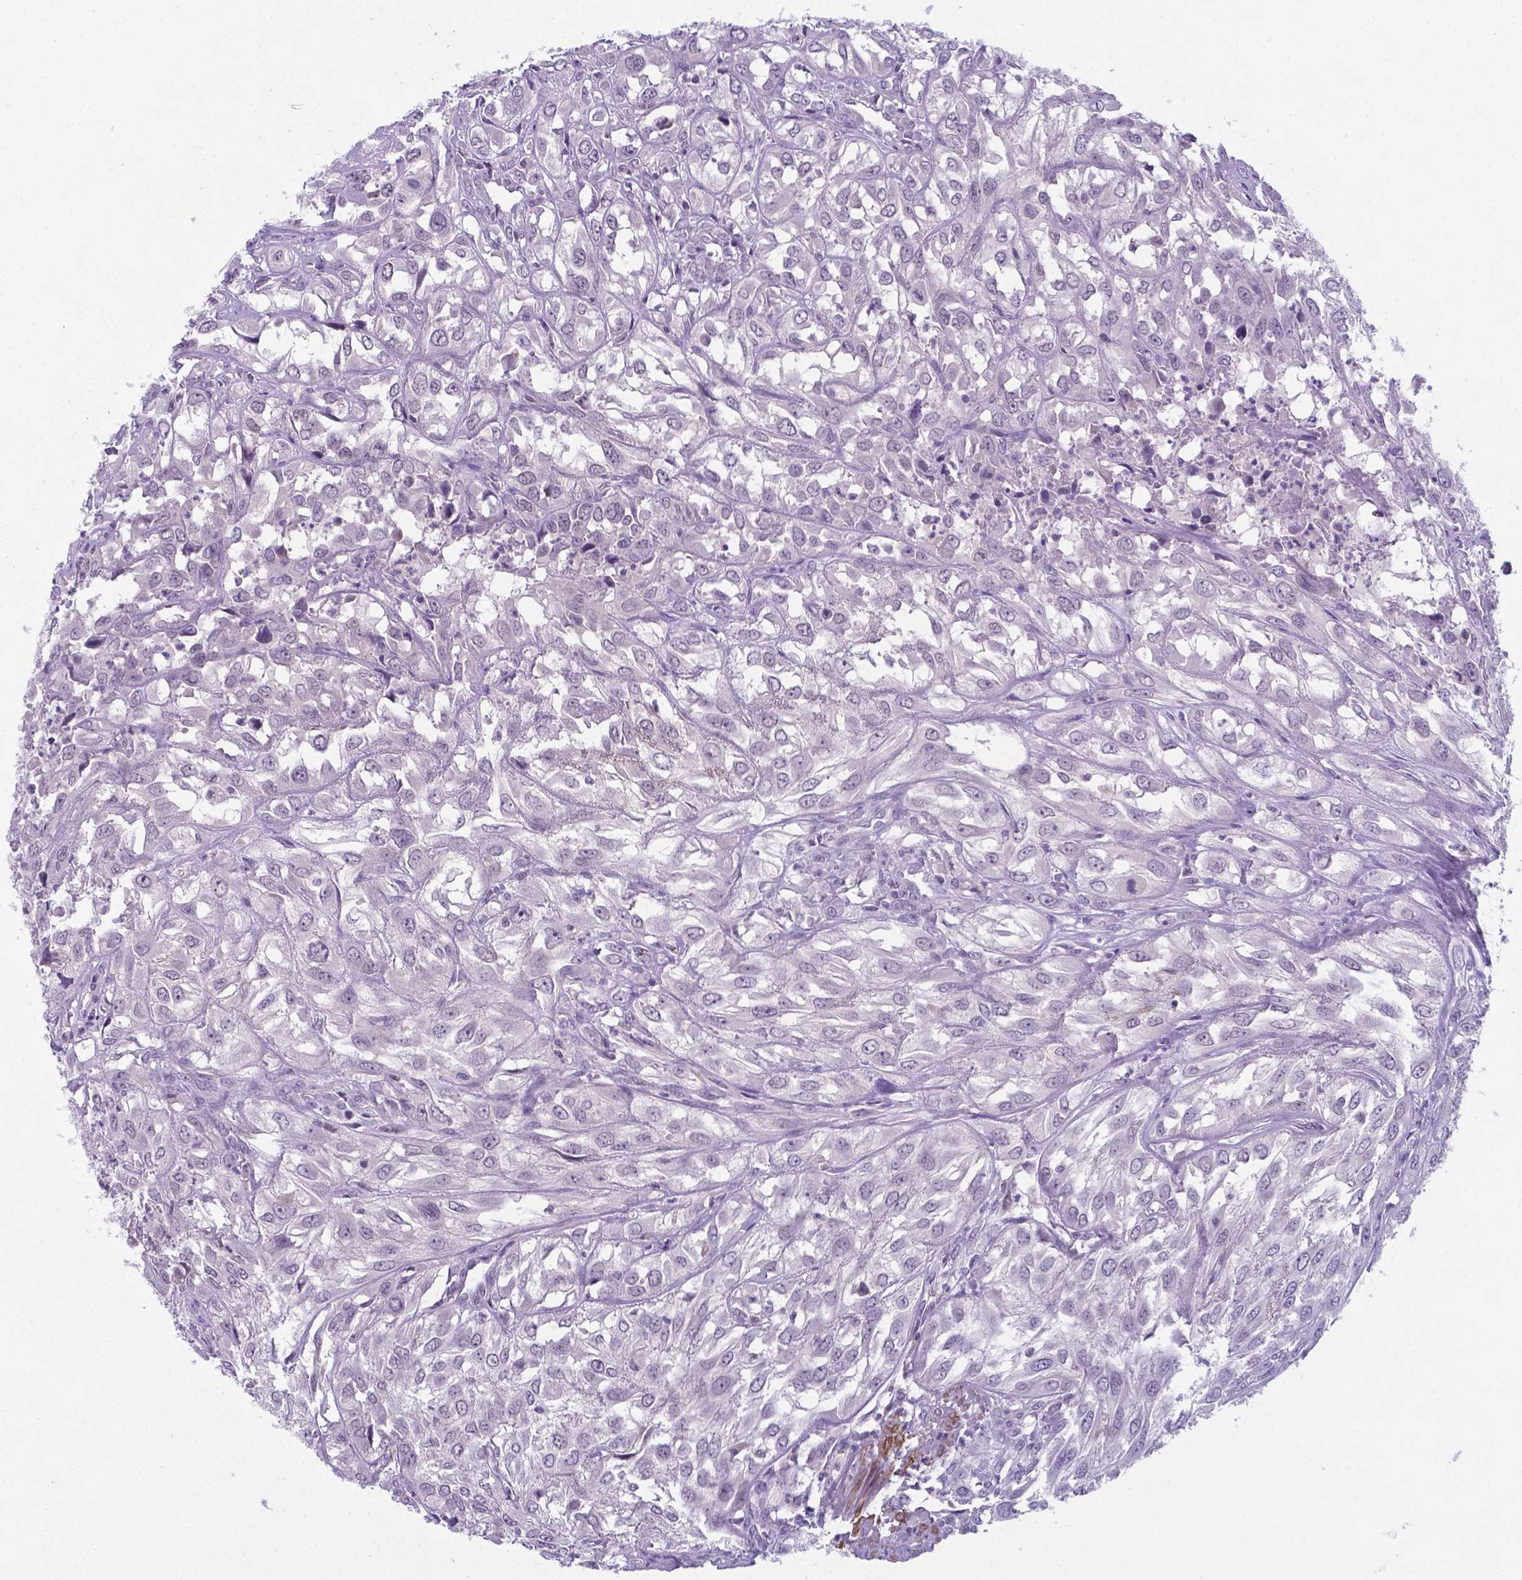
{"staining": {"intensity": "negative", "quantity": "none", "location": "none"}, "tissue": "urothelial cancer", "cell_type": "Tumor cells", "image_type": "cancer", "snomed": [{"axis": "morphology", "description": "Urothelial carcinoma, High grade"}, {"axis": "topography", "description": "Urinary bladder"}], "caption": "An image of human urothelial carcinoma (high-grade) is negative for staining in tumor cells.", "gene": "AP5B1", "patient": {"sex": "male", "age": 67}}